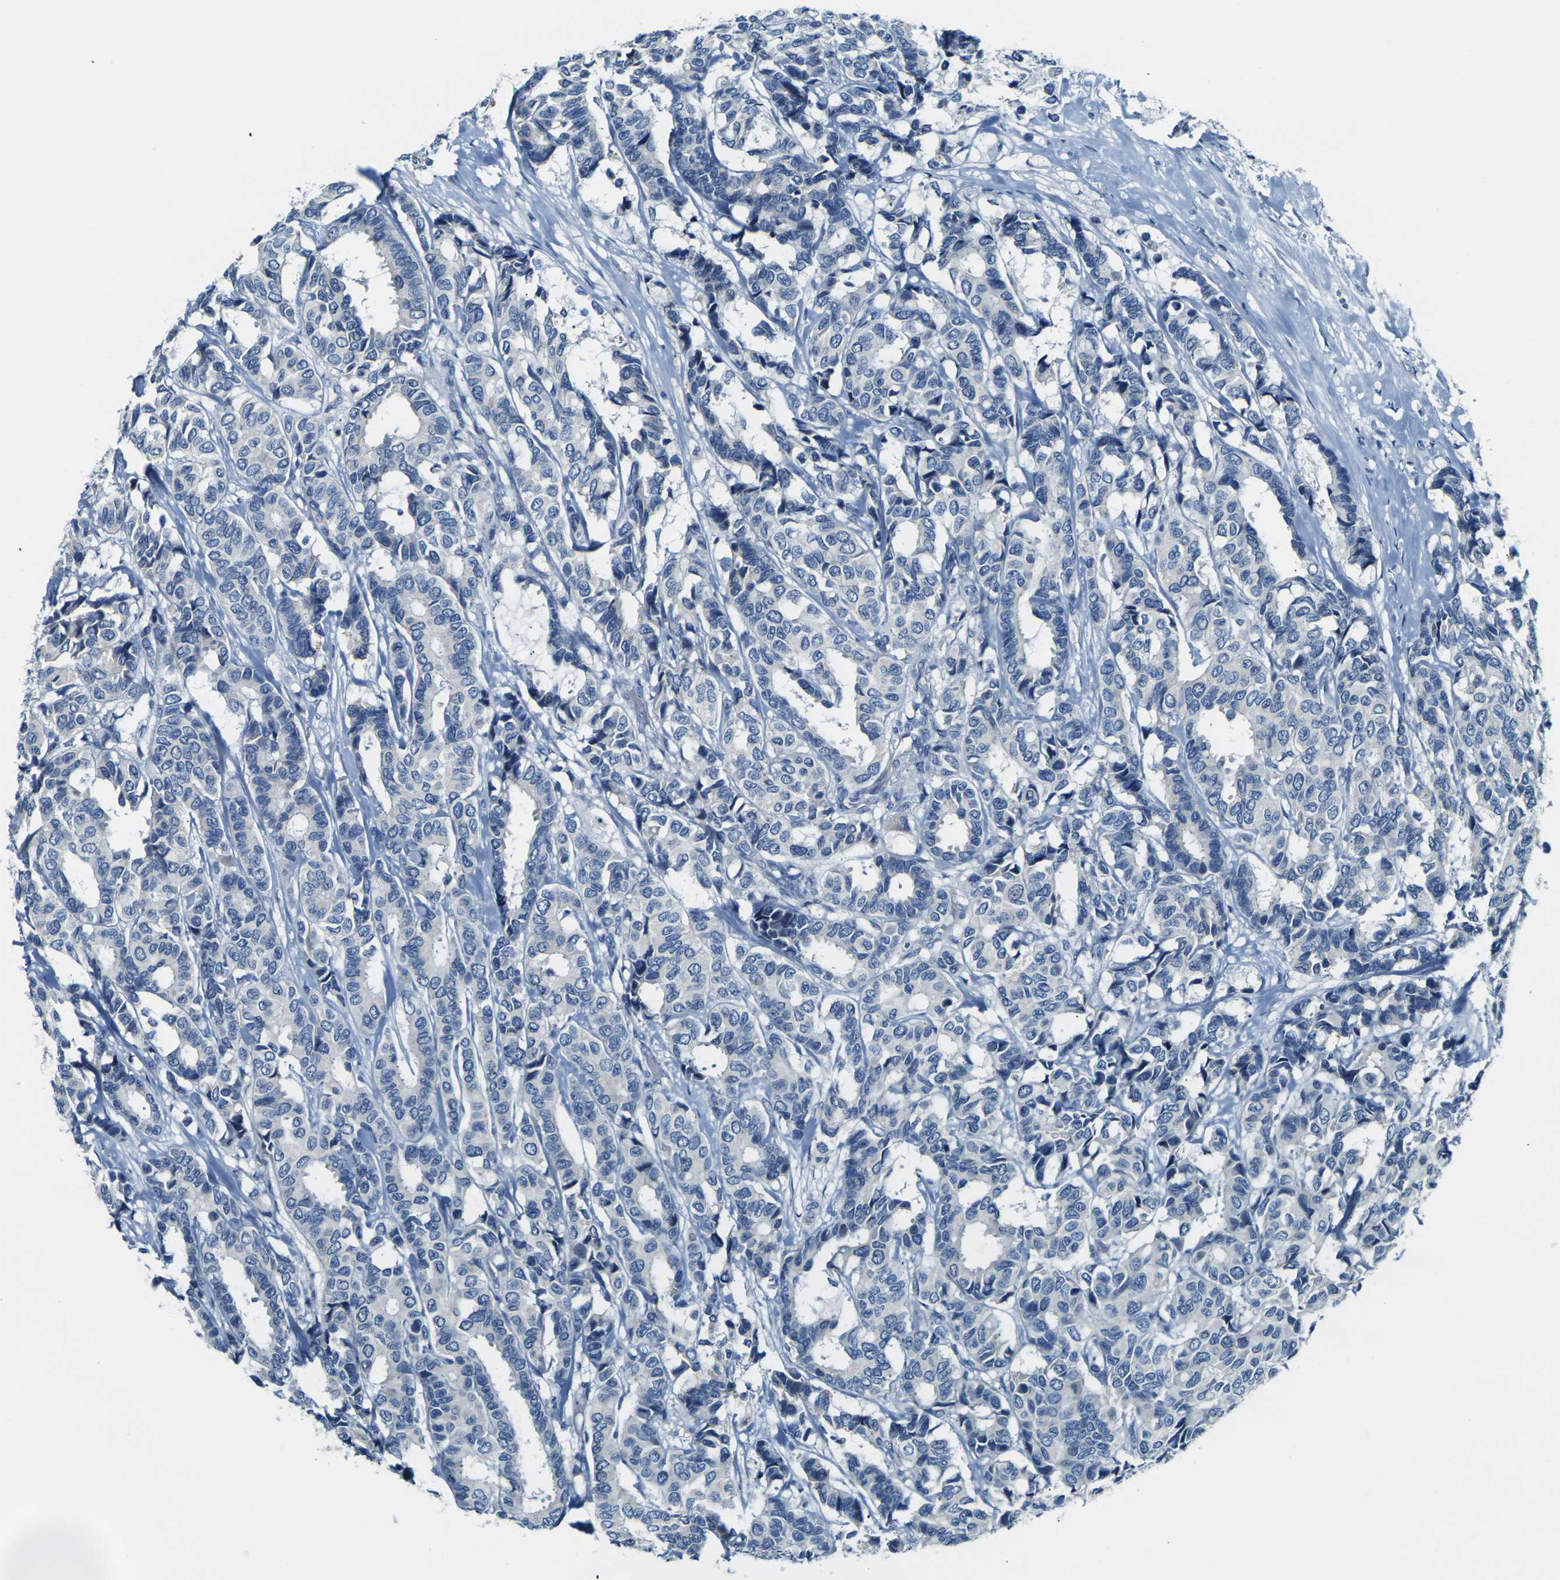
{"staining": {"intensity": "negative", "quantity": "none", "location": "none"}, "tissue": "breast cancer", "cell_type": "Tumor cells", "image_type": "cancer", "snomed": [{"axis": "morphology", "description": "Duct carcinoma"}, {"axis": "topography", "description": "Breast"}], "caption": "This is an immunohistochemistry (IHC) image of breast invasive ductal carcinoma. There is no staining in tumor cells.", "gene": "SHISAL2B", "patient": {"sex": "female", "age": 87}}